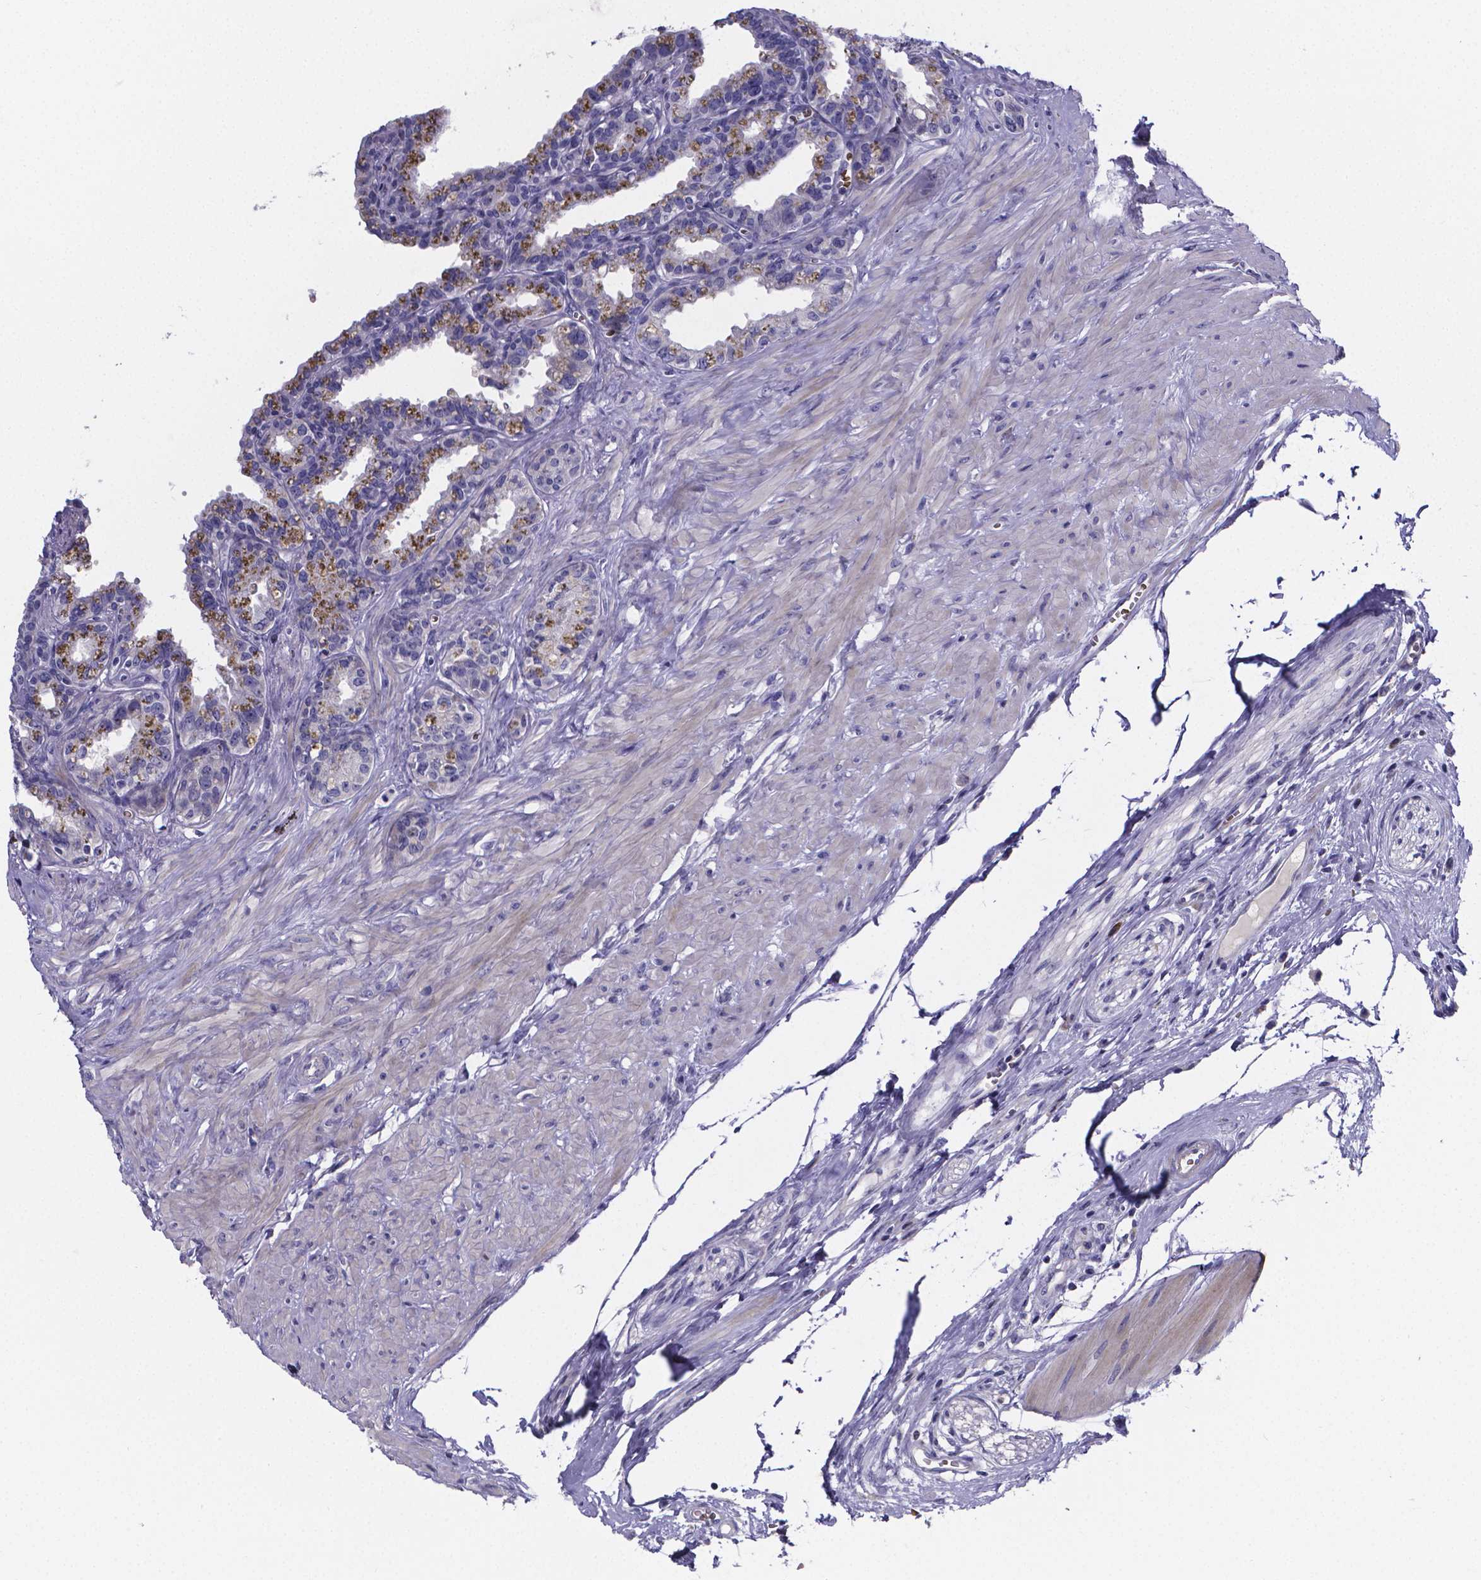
{"staining": {"intensity": "negative", "quantity": "none", "location": "none"}, "tissue": "seminal vesicle", "cell_type": "Glandular cells", "image_type": "normal", "snomed": [{"axis": "morphology", "description": "Normal tissue, NOS"}, {"axis": "morphology", "description": "Urothelial carcinoma, NOS"}, {"axis": "topography", "description": "Urinary bladder"}, {"axis": "topography", "description": "Seminal veicle"}], "caption": "An IHC micrograph of benign seminal vesicle is shown. There is no staining in glandular cells of seminal vesicle.", "gene": "GABRA3", "patient": {"sex": "male", "age": 76}}